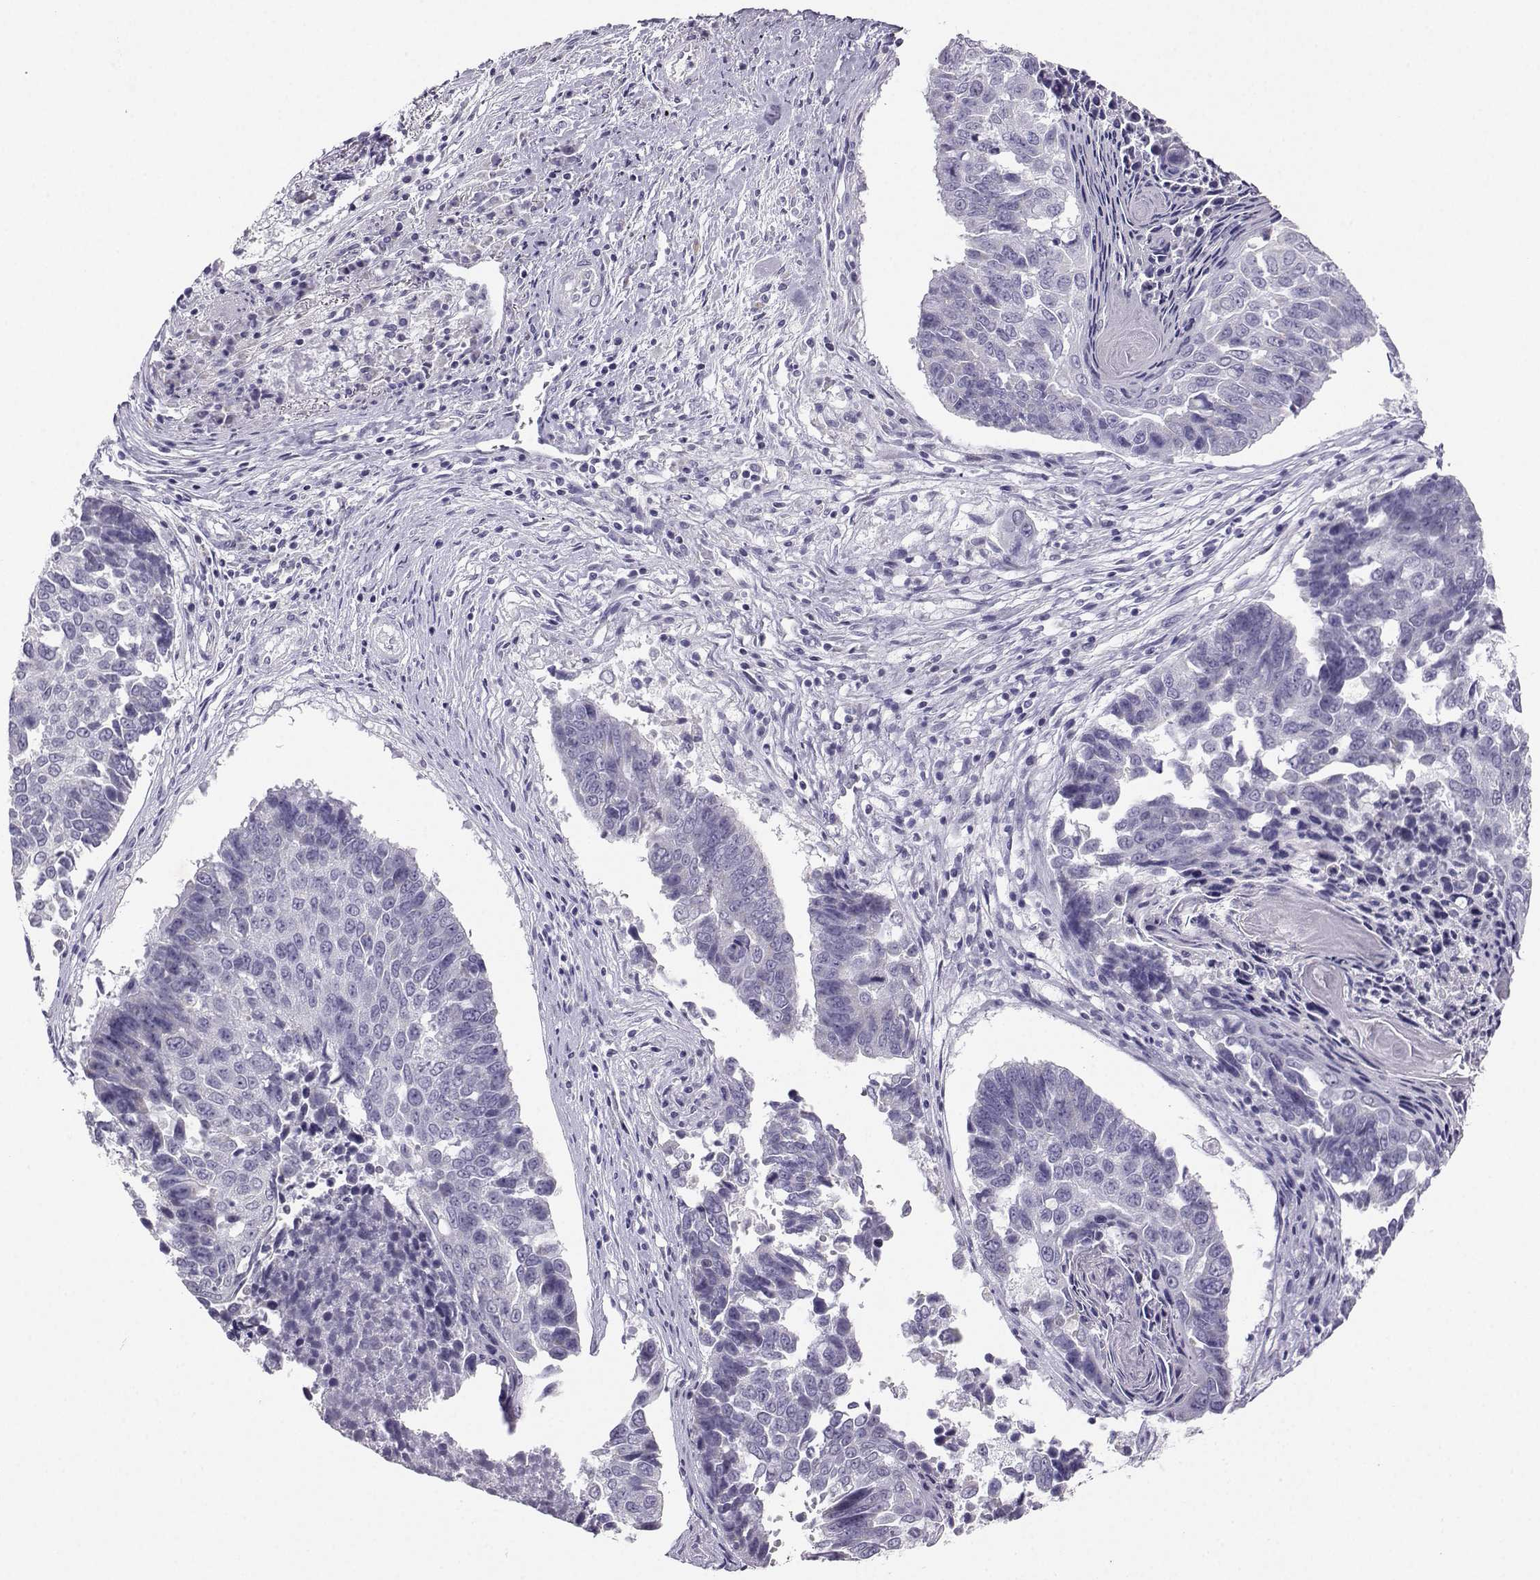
{"staining": {"intensity": "negative", "quantity": "none", "location": "none"}, "tissue": "lung cancer", "cell_type": "Tumor cells", "image_type": "cancer", "snomed": [{"axis": "morphology", "description": "Squamous cell carcinoma, NOS"}, {"axis": "topography", "description": "Lung"}], "caption": "DAB (3,3'-diaminobenzidine) immunohistochemical staining of squamous cell carcinoma (lung) demonstrates no significant positivity in tumor cells.", "gene": "AVP", "patient": {"sex": "male", "age": 73}}